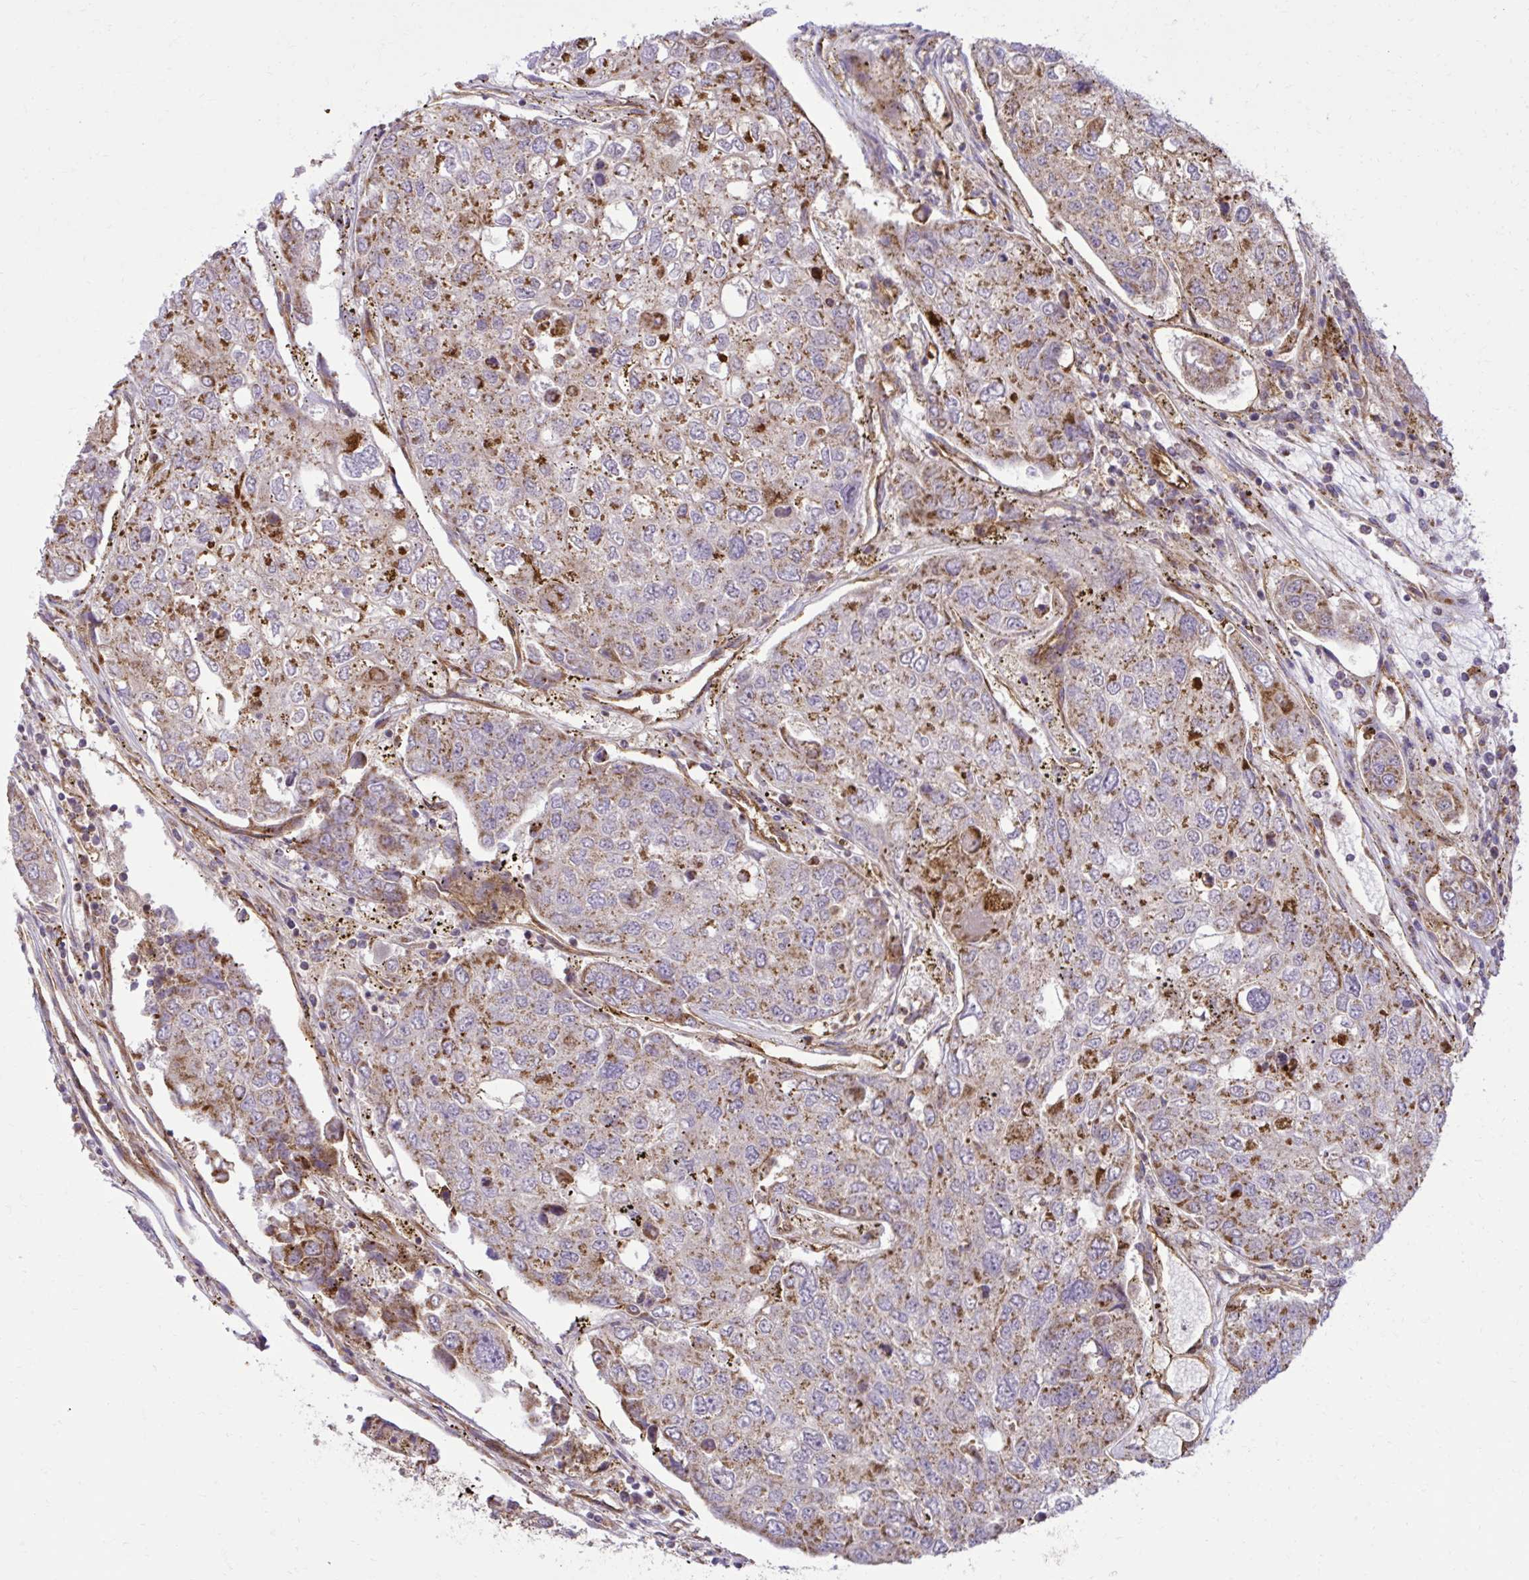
{"staining": {"intensity": "moderate", "quantity": "25%-75%", "location": "cytoplasmic/membranous"}, "tissue": "urothelial cancer", "cell_type": "Tumor cells", "image_type": "cancer", "snomed": [{"axis": "morphology", "description": "Urothelial carcinoma, High grade"}, {"axis": "topography", "description": "Lymph node"}, {"axis": "topography", "description": "Urinary bladder"}], "caption": "IHC micrograph of neoplastic tissue: human urothelial carcinoma (high-grade) stained using immunohistochemistry displays medium levels of moderate protein expression localized specifically in the cytoplasmic/membranous of tumor cells, appearing as a cytoplasmic/membranous brown color.", "gene": "LIMS1", "patient": {"sex": "male", "age": 51}}